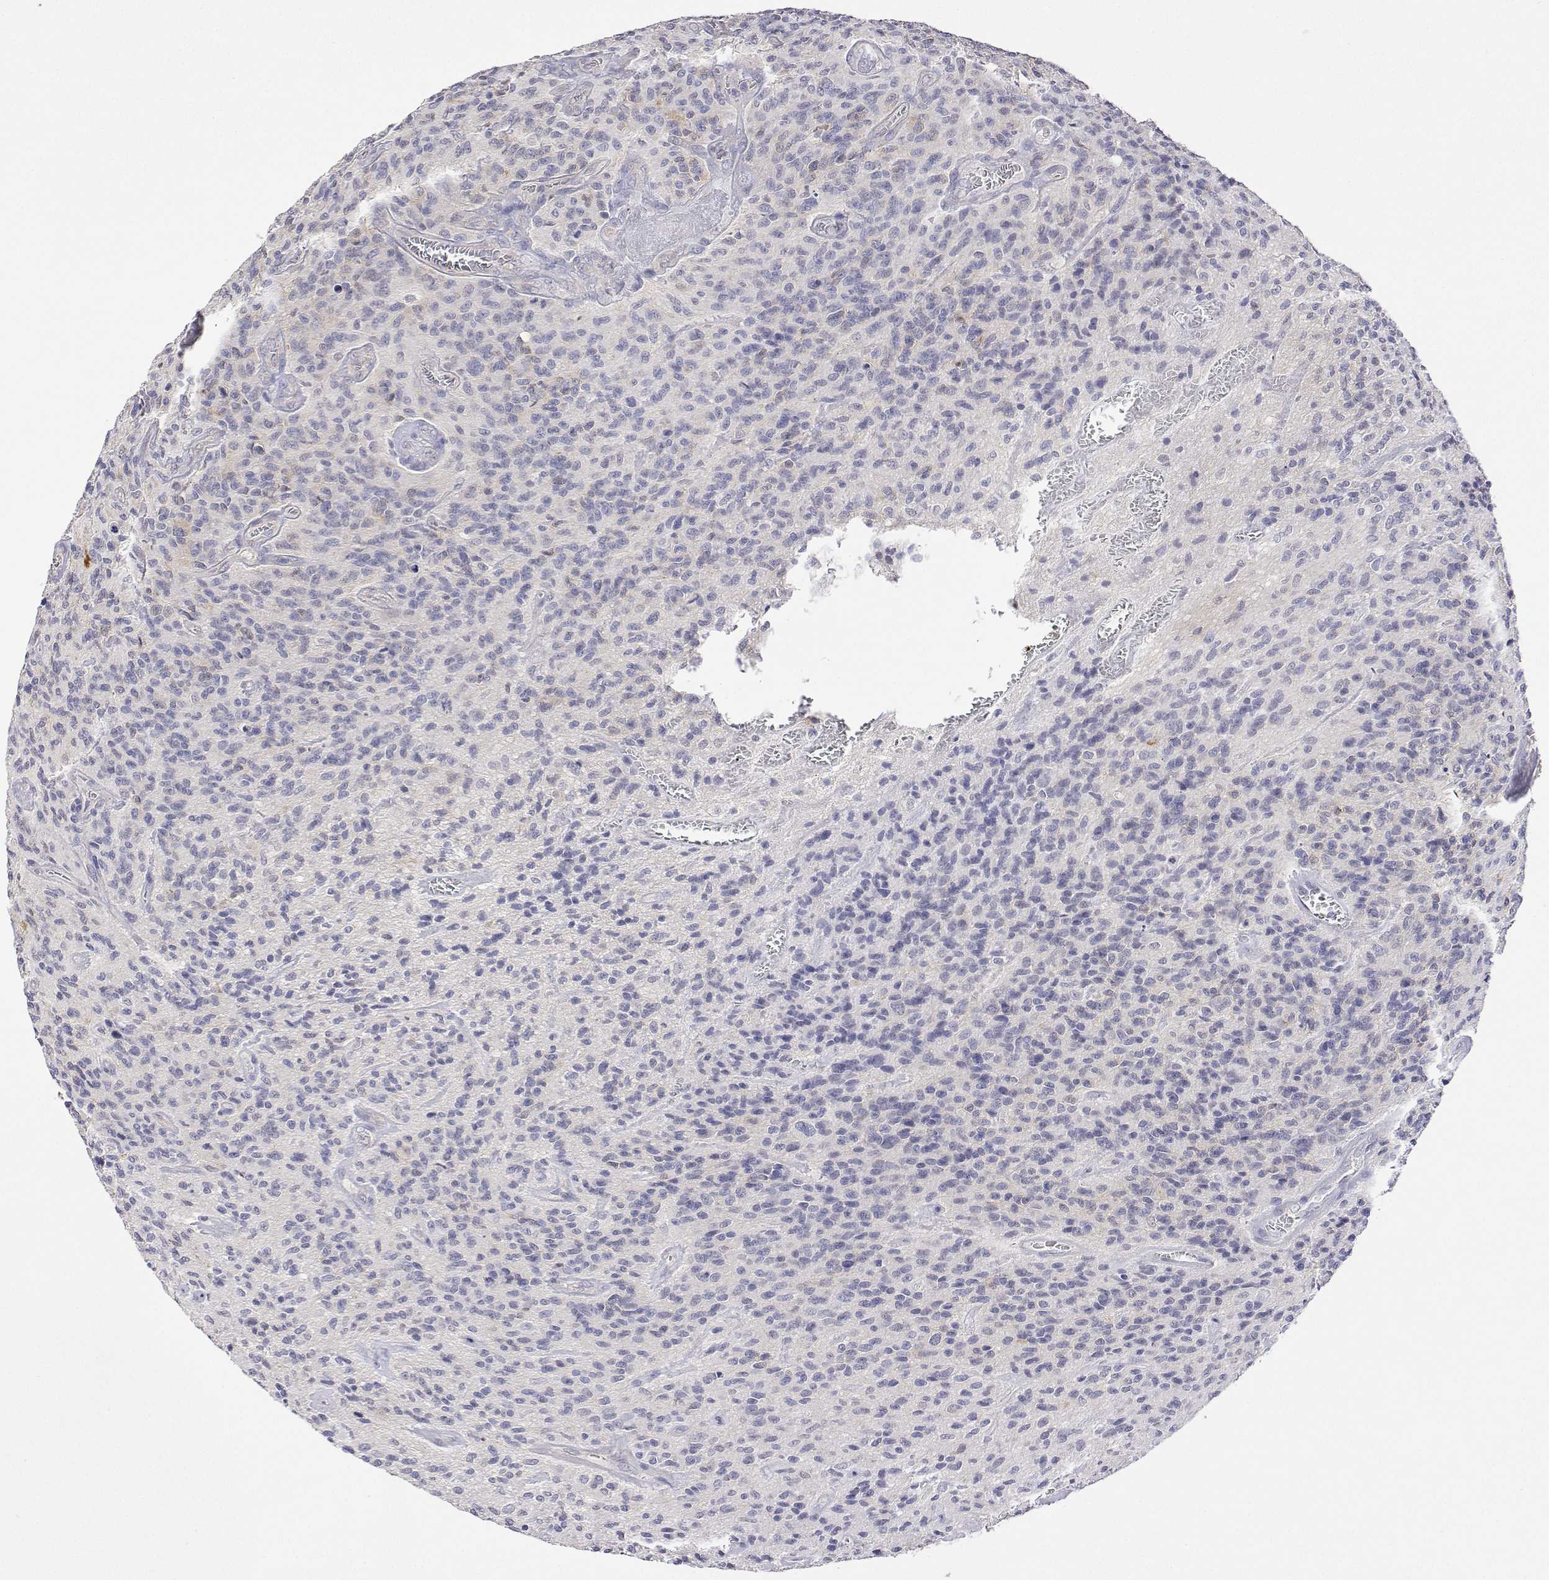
{"staining": {"intensity": "negative", "quantity": "none", "location": "none"}, "tissue": "glioma", "cell_type": "Tumor cells", "image_type": "cancer", "snomed": [{"axis": "morphology", "description": "Glioma, malignant, High grade"}, {"axis": "topography", "description": "Brain"}], "caption": "Photomicrograph shows no protein staining in tumor cells of glioma tissue. (Stains: DAB immunohistochemistry (IHC) with hematoxylin counter stain, Microscopy: brightfield microscopy at high magnification).", "gene": "PLCB1", "patient": {"sex": "male", "age": 76}}